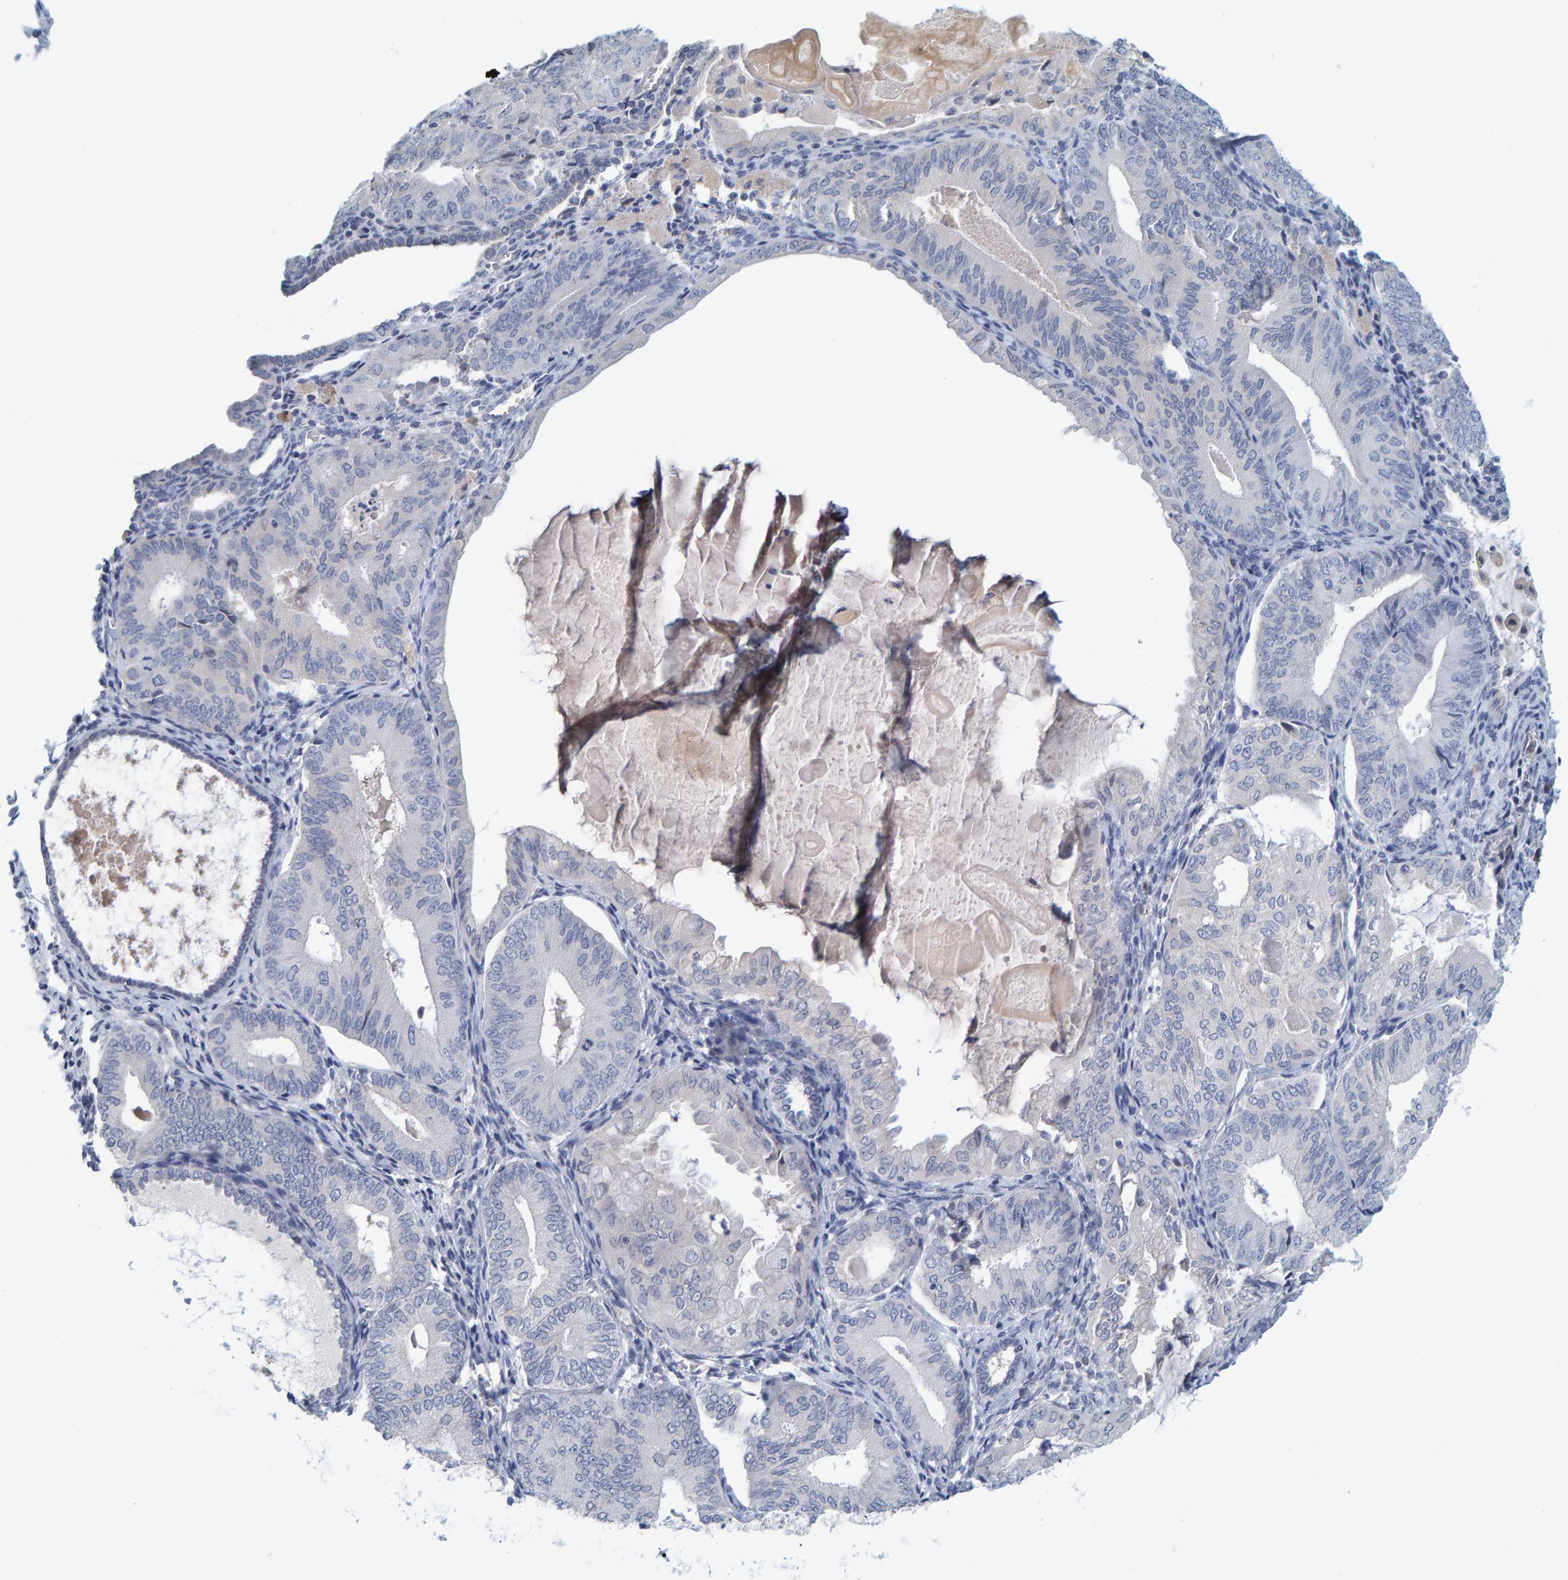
{"staining": {"intensity": "negative", "quantity": "none", "location": "none"}, "tissue": "endometrial cancer", "cell_type": "Tumor cells", "image_type": "cancer", "snomed": [{"axis": "morphology", "description": "Adenocarcinoma, NOS"}, {"axis": "topography", "description": "Endometrium"}], "caption": "A histopathology image of endometrial cancer (adenocarcinoma) stained for a protein reveals no brown staining in tumor cells. (Stains: DAB immunohistochemistry (IHC) with hematoxylin counter stain, Microscopy: brightfield microscopy at high magnification).", "gene": "ZNF77", "patient": {"sex": "female", "age": 81}}